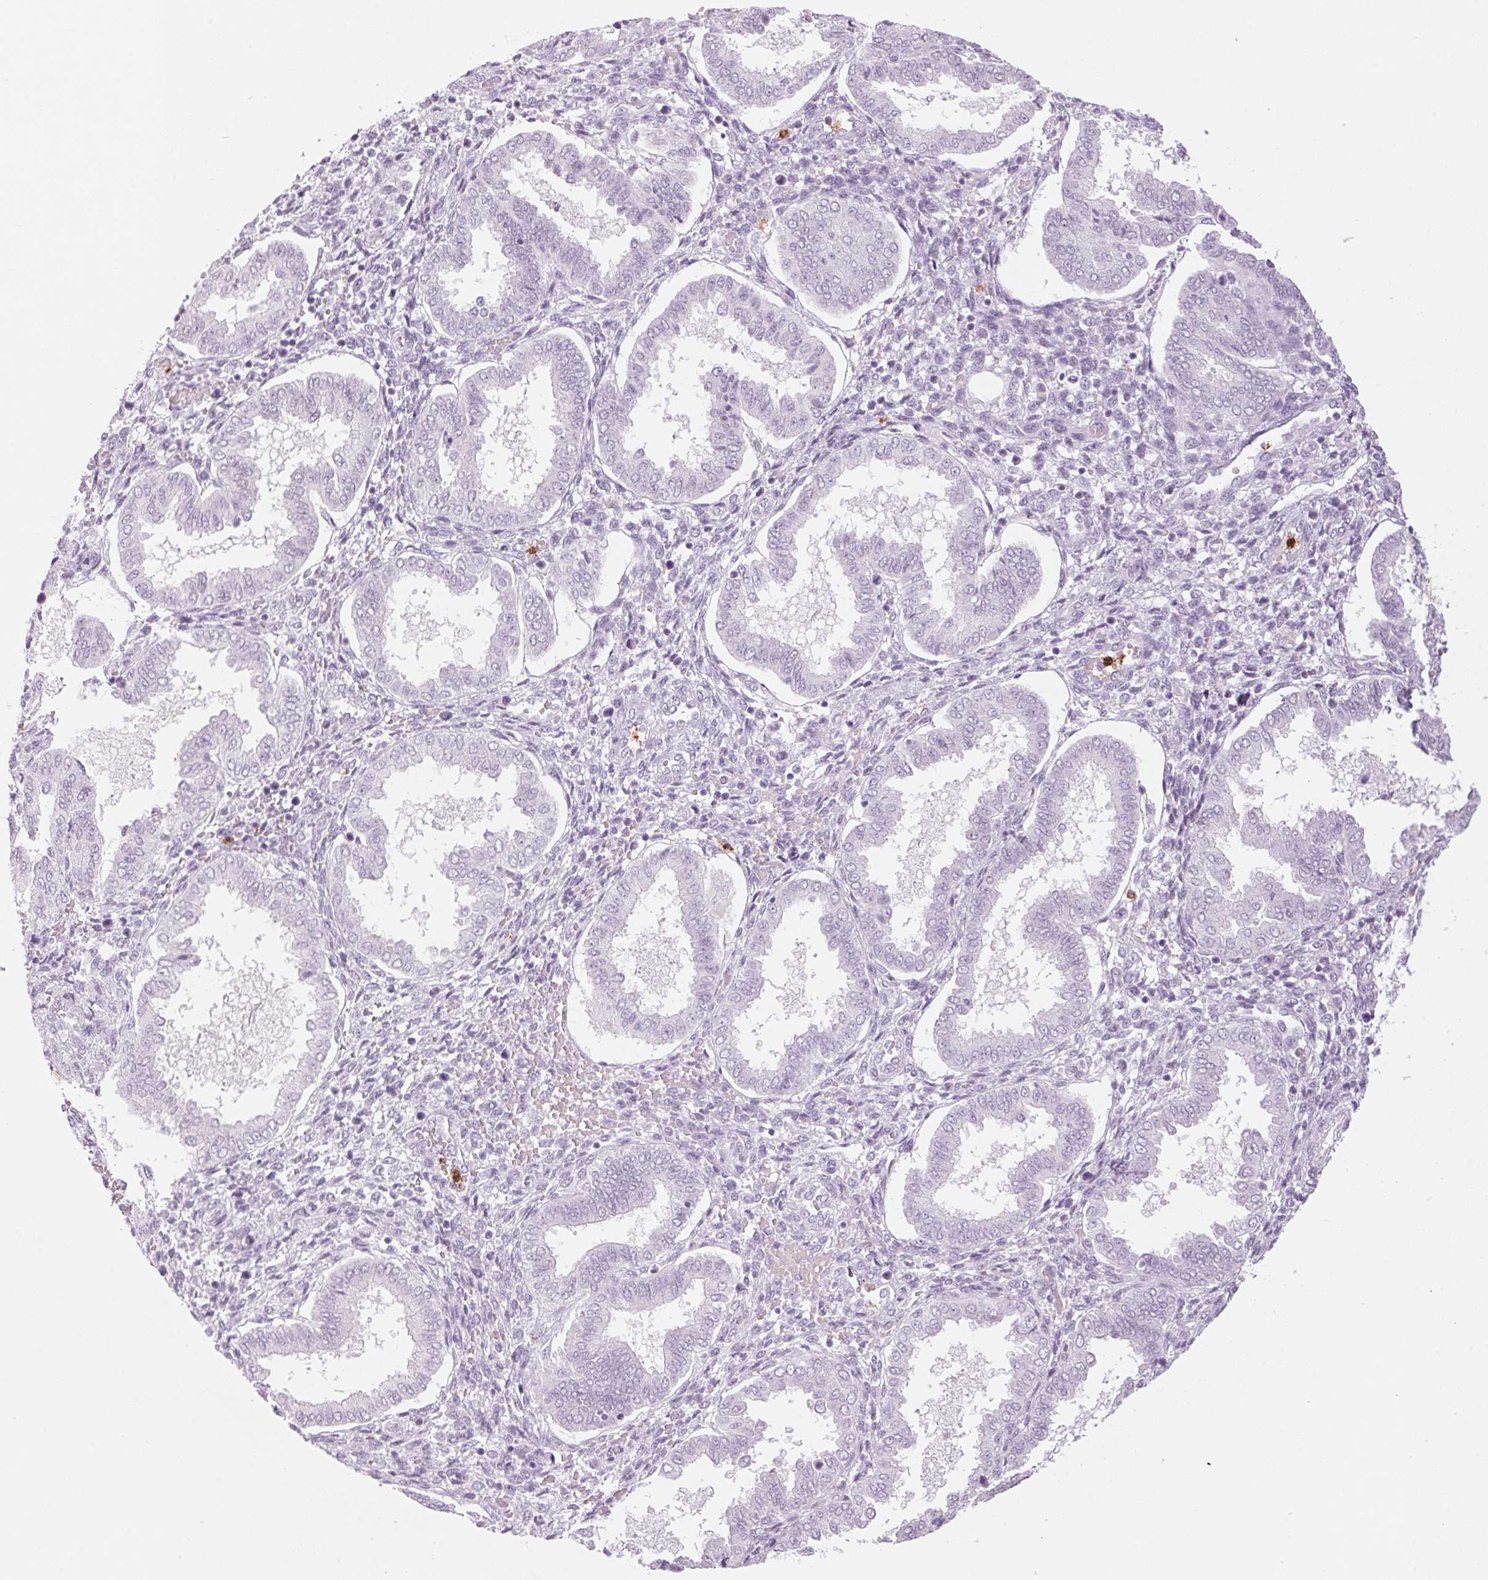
{"staining": {"intensity": "negative", "quantity": "none", "location": "none"}, "tissue": "endometrium", "cell_type": "Cells in endometrial stroma", "image_type": "normal", "snomed": [{"axis": "morphology", "description": "Normal tissue, NOS"}, {"axis": "topography", "description": "Endometrium"}], "caption": "Immunohistochemistry histopathology image of normal endometrium: human endometrium stained with DAB (3,3'-diaminobenzidine) displays no significant protein positivity in cells in endometrial stroma.", "gene": "KLK7", "patient": {"sex": "female", "age": 24}}